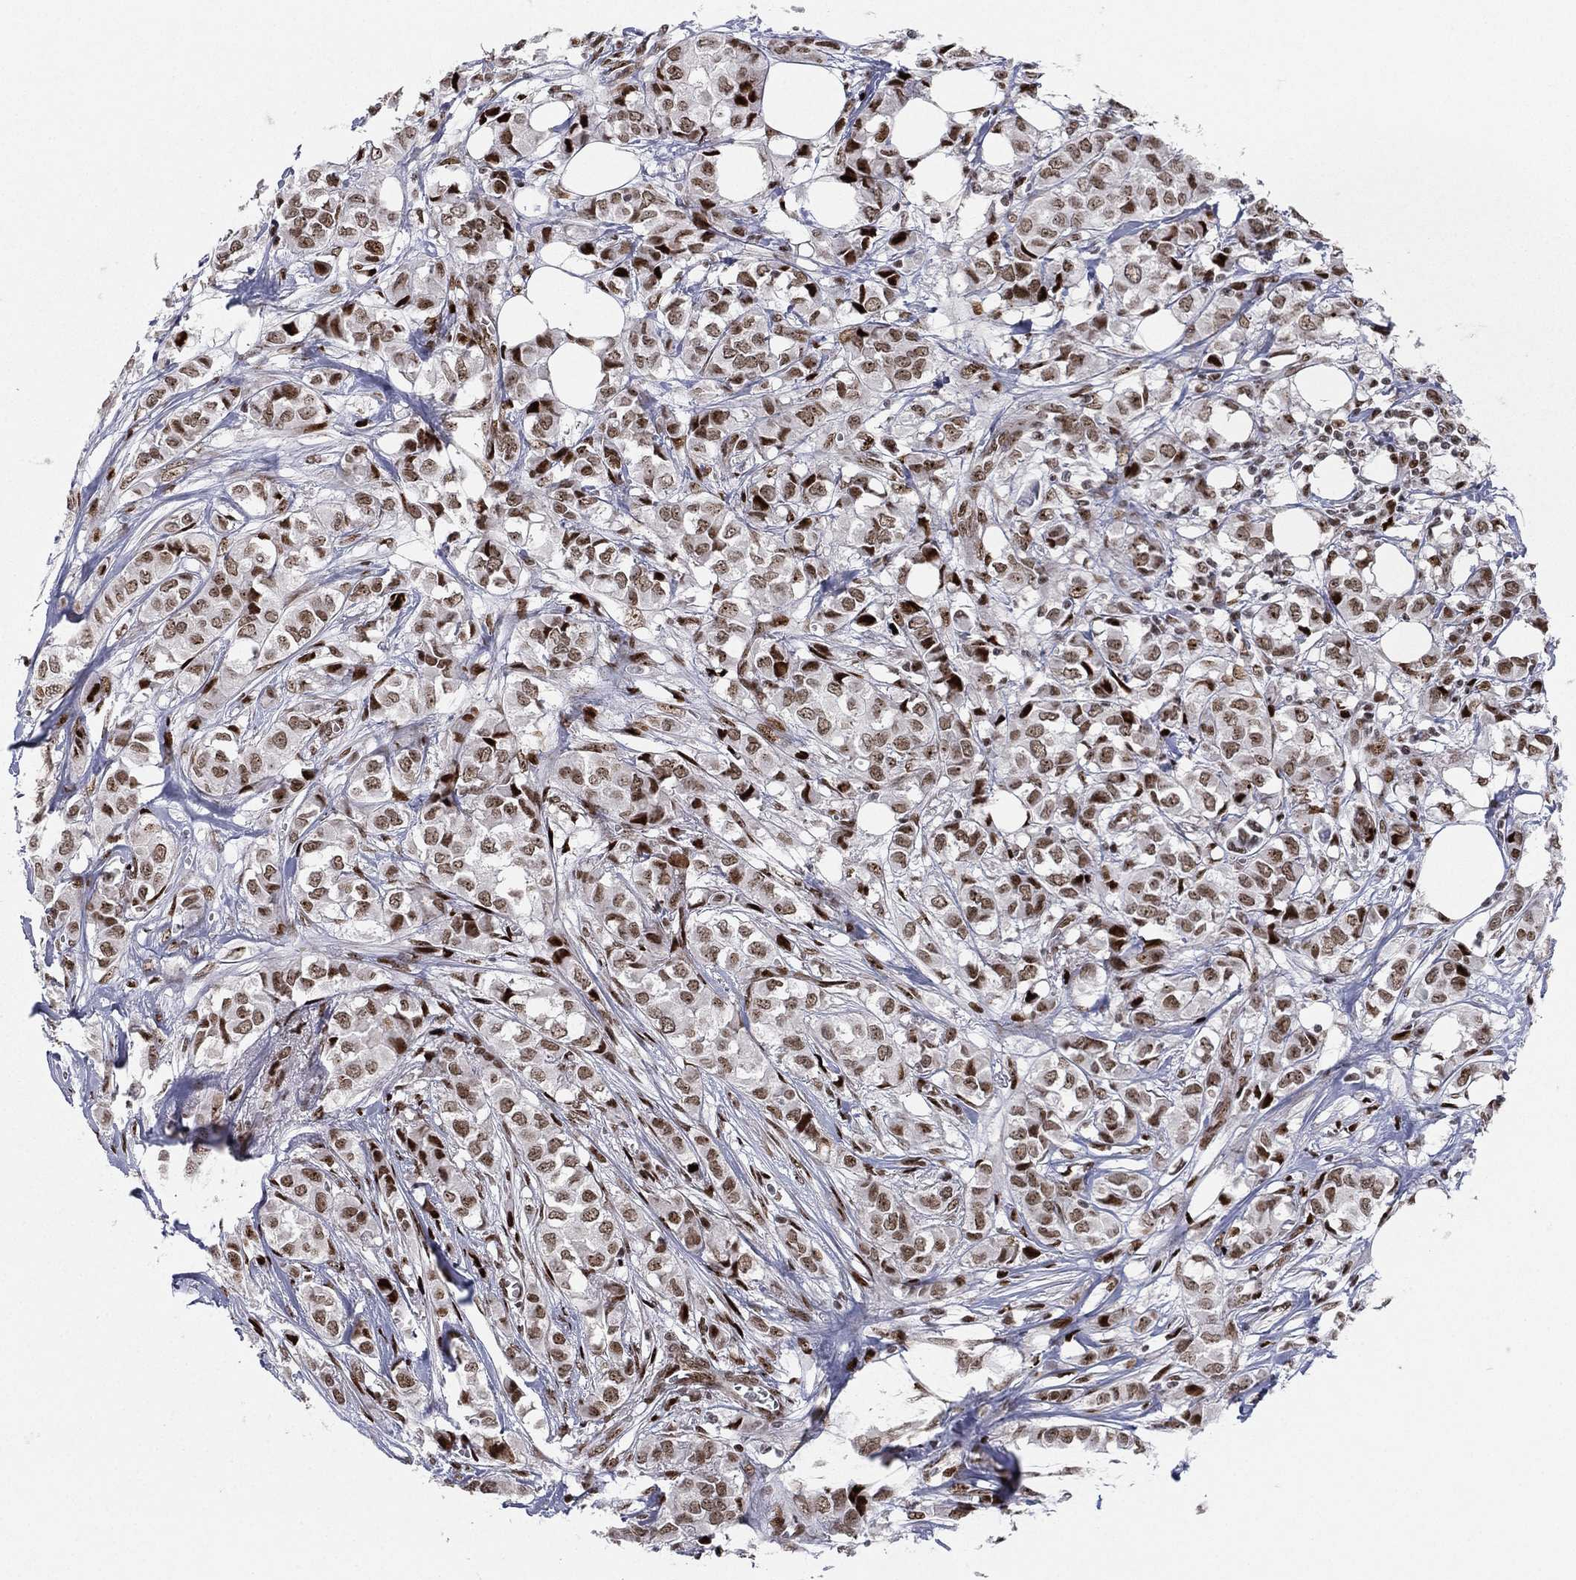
{"staining": {"intensity": "moderate", "quantity": ">75%", "location": "nuclear"}, "tissue": "breast cancer", "cell_type": "Tumor cells", "image_type": "cancer", "snomed": [{"axis": "morphology", "description": "Duct carcinoma"}, {"axis": "topography", "description": "Breast"}], "caption": "Human infiltrating ductal carcinoma (breast) stained with a protein marker exhibits moderate staining in tumor cells.", "gene": "RTF1", "patient": {"sex": "female", "age": 85}}